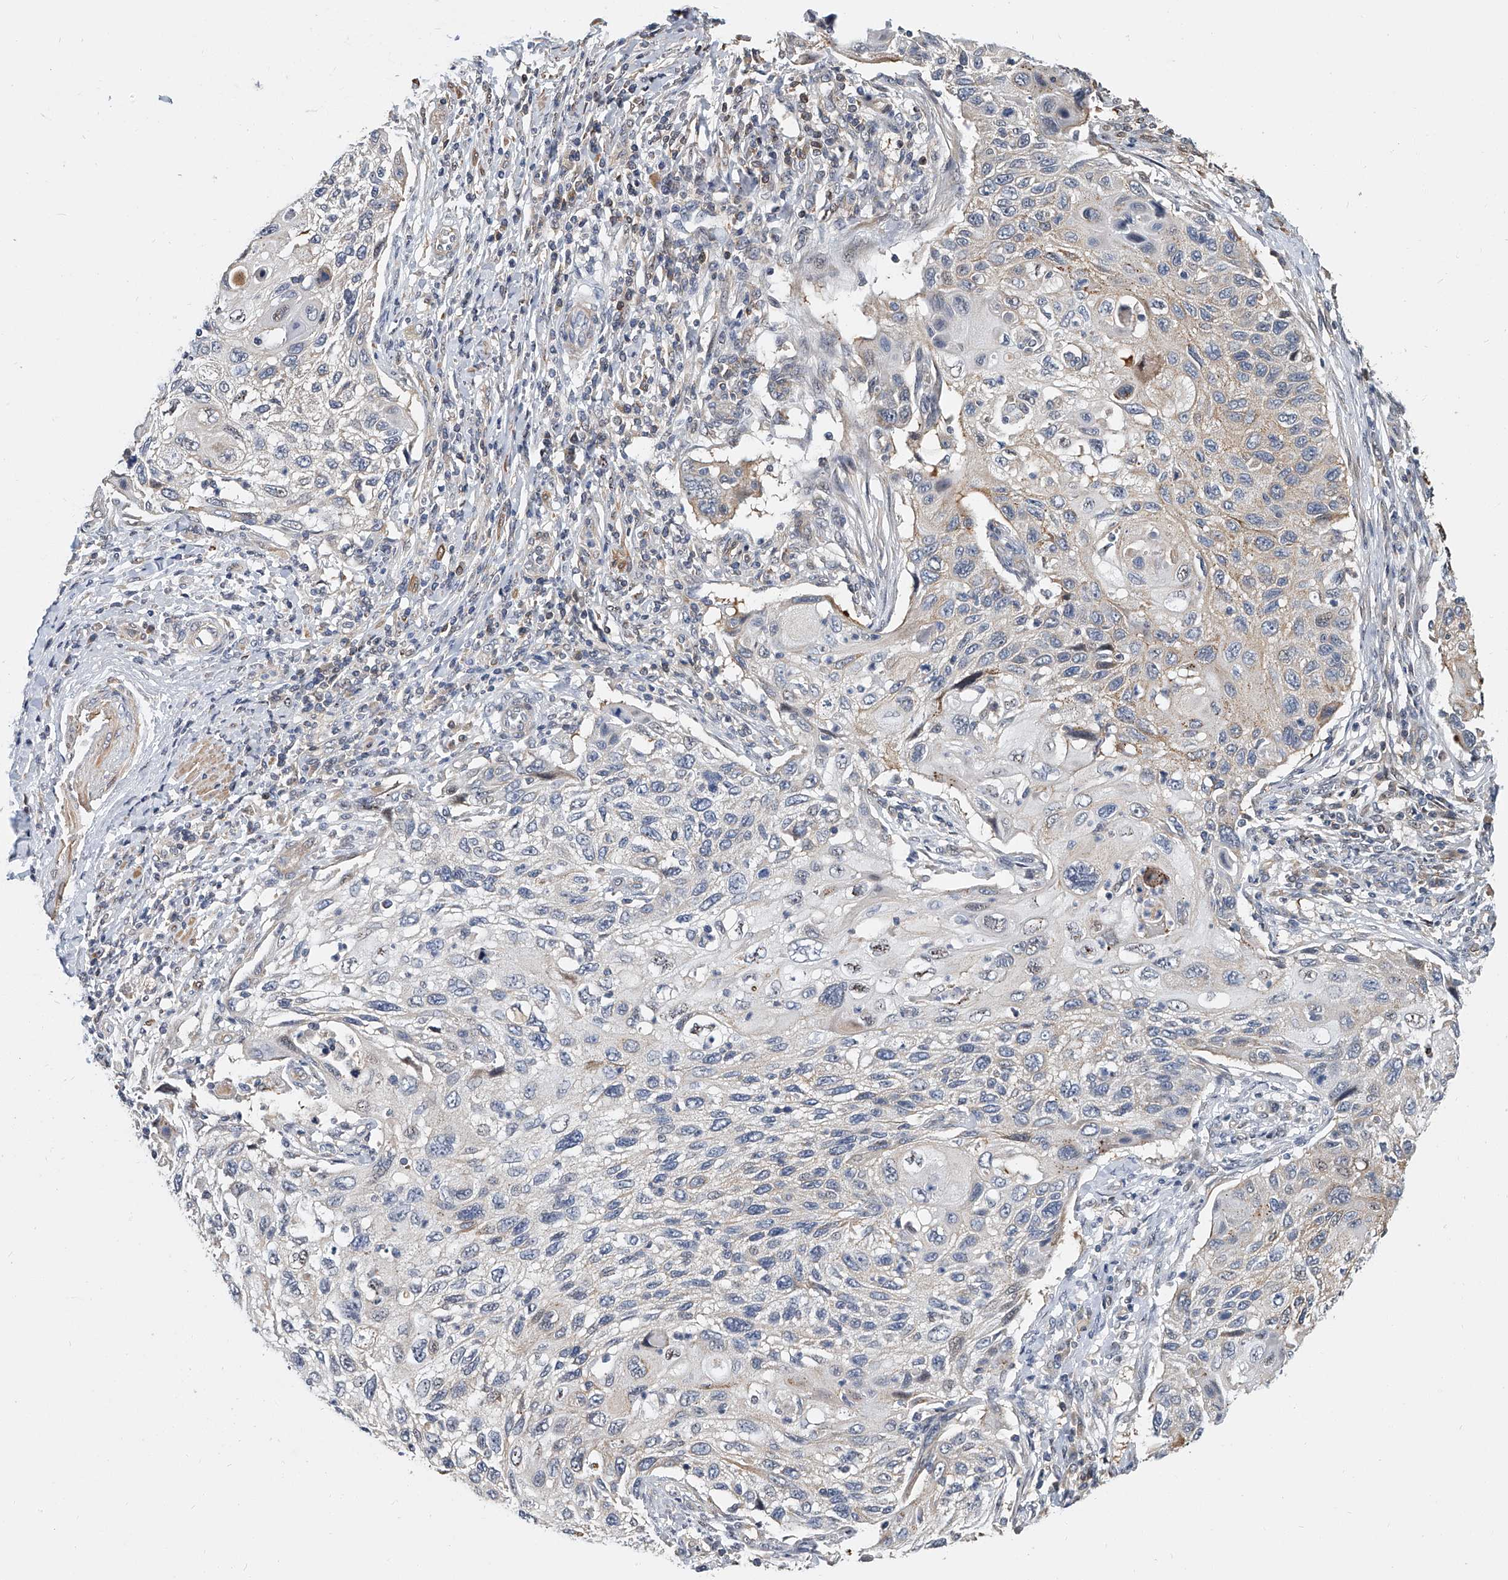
{"staining": {"intensity": "negative", "quantity": "none", "location": "none"}, "tissue": "cervical cancer", "cell_type": "Tumor cells", "image_type": "cancer", "snomed": [{"axis": "morphology", "description": "Squamous cell carcinoma, NOS"}, {"axis": "topography", "description": "Cervix"}], "caption": "The image demonstrates no significant staining in tumor cells of cervical cancer.", "gene": "CD200", "patient": {"sex": "female", "age": 70}}